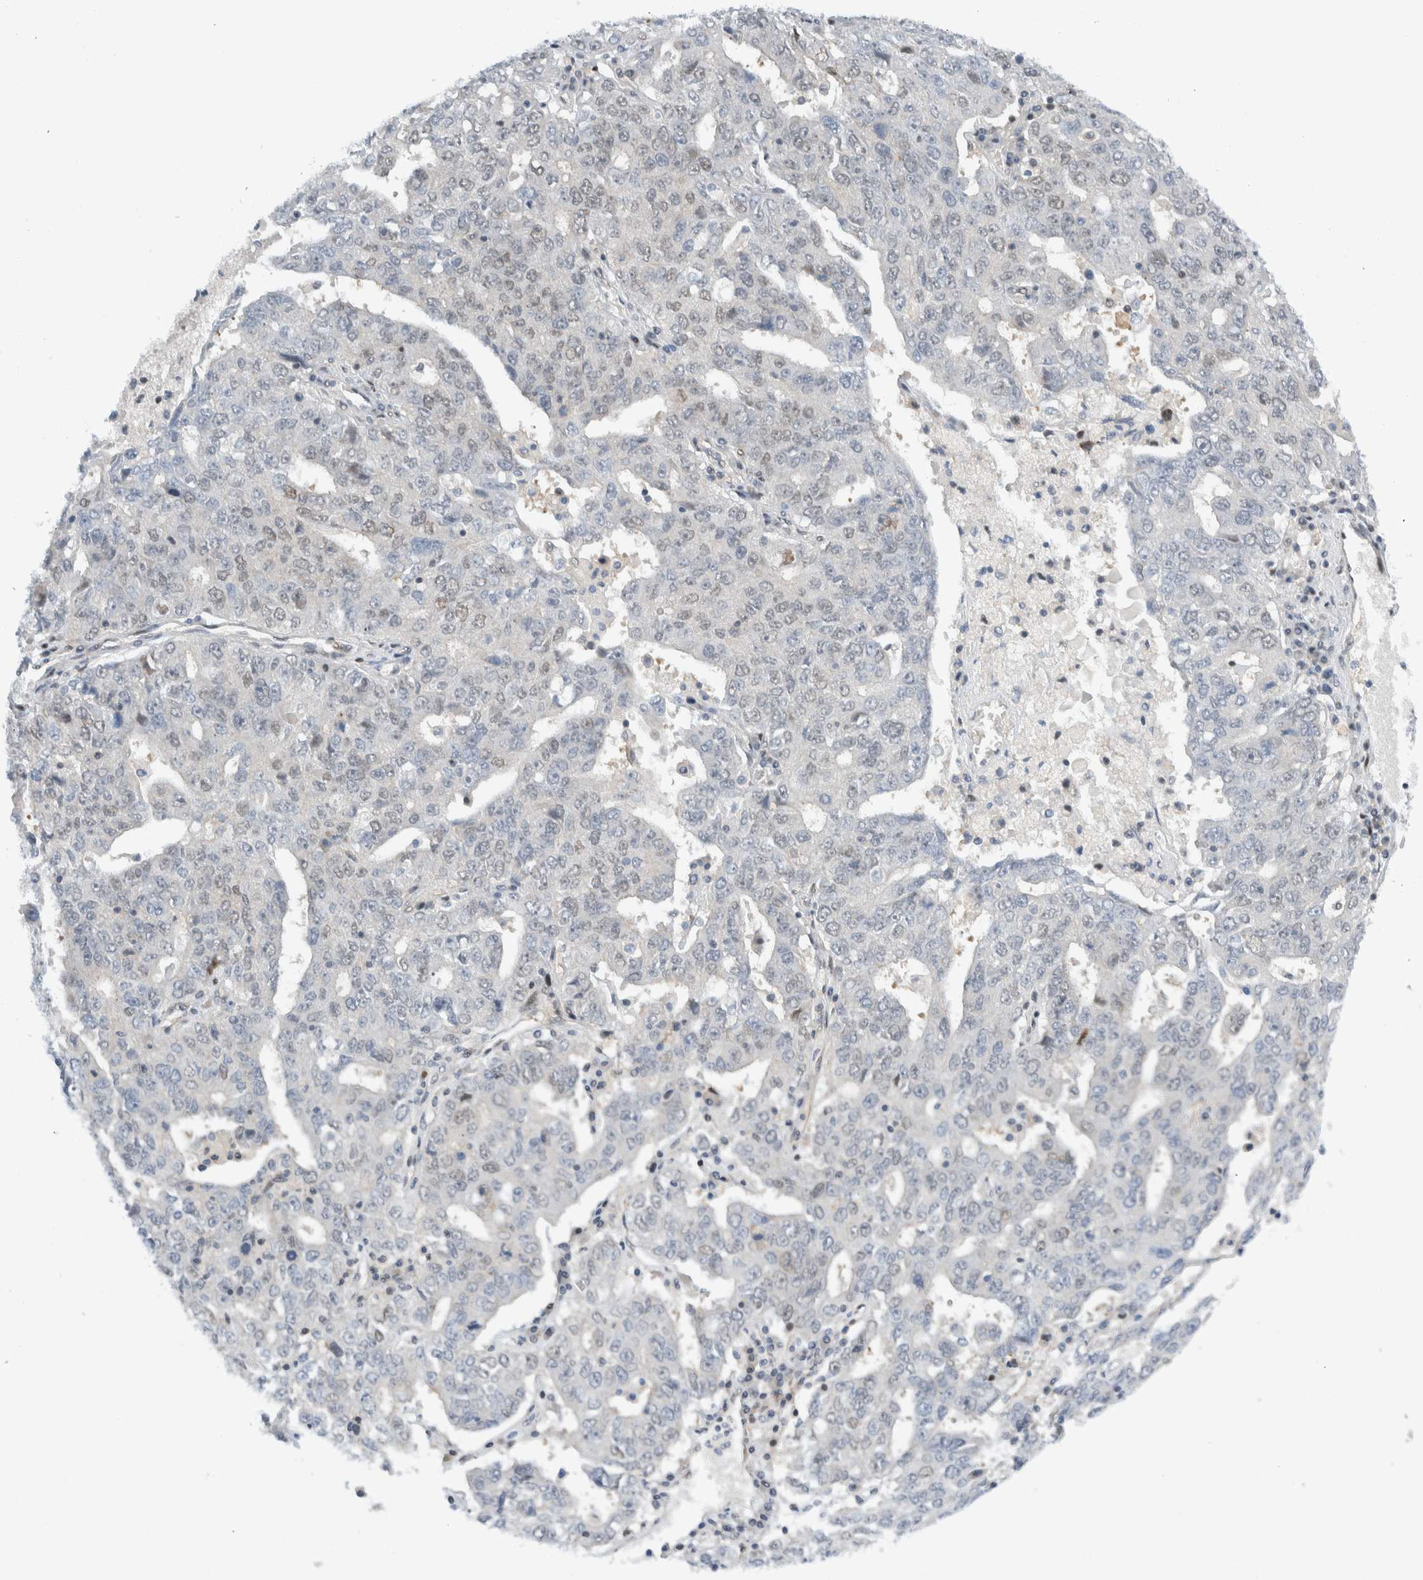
{"staining": {"intensity": "negative", "quantity": "none", "location": "none"}, "tissue": "ovarian cancer", "cell_type": "Tumor cells", "image_type": "cancer", "snomed": [{"axis": "morphology", "description": "Carcinoma, endometroid"}, {"axis": "topography", "description": "Ovary"}], "caption": "Protein analysis of endometroid carcinoma (ovarian) shows no significant expression in tumor cells.", "gene": "NCR3LG1", "patient": {"sex": "female", "age": 62}}